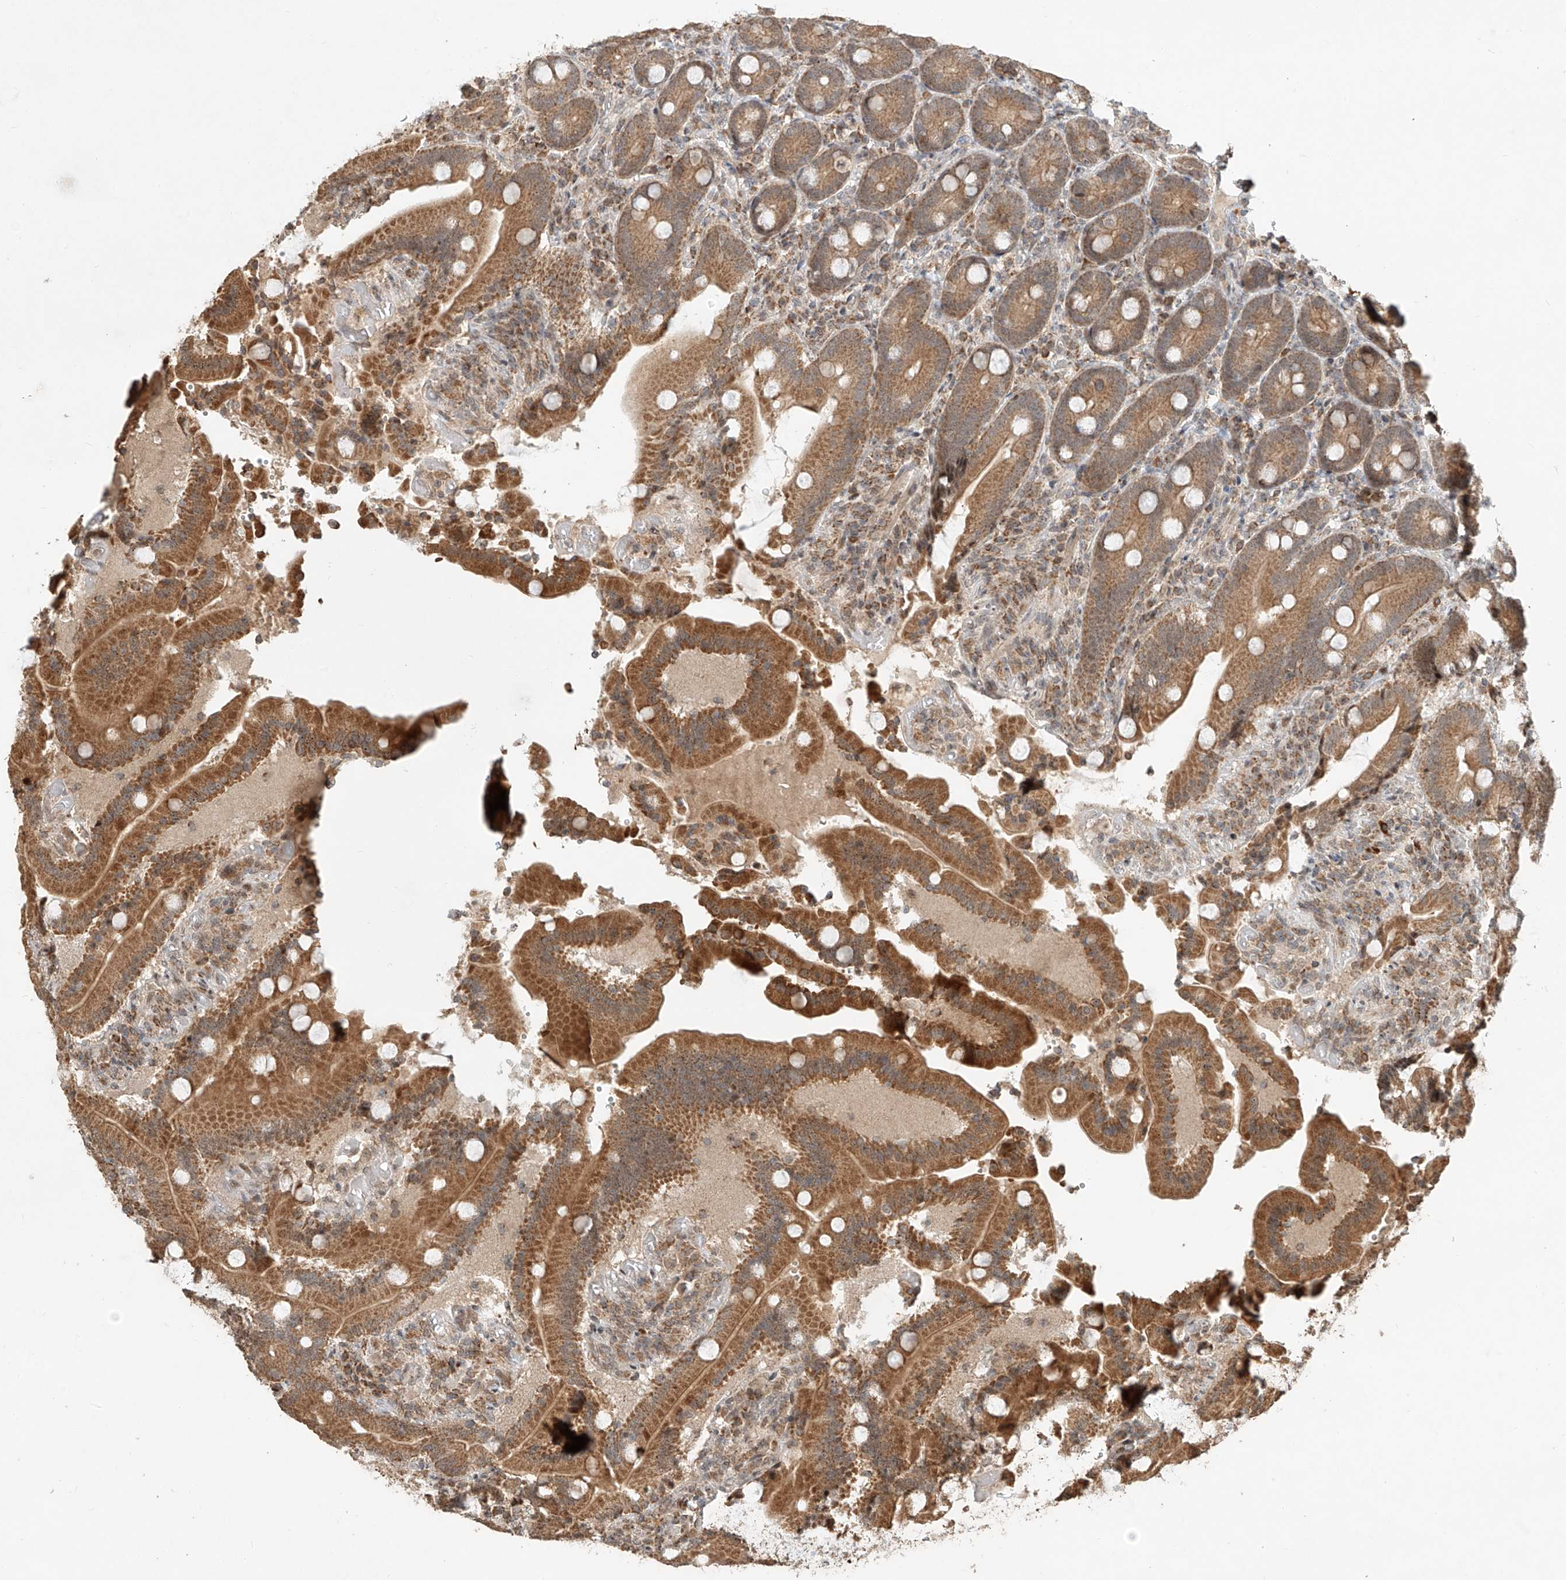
{"staining": {"intensity": "strong", "quantity": "25%-75%", "location": "cytoplasmic/membranous"}, "tissue": "duodenum", "cell_type": "Glandular cells", "image_type": "normal", "snomed": [{"axis": "morphology", "description": "Normal tissue, NOS"}, {"axis": "topography", "description": "Duodenum"}], "caption": "This is an image of immunohistochemistry staining of normal duodenum, which shows strong positivity in the cytoplasmic/membranous of glandular cells.", "gene": "SYTL3", "patient": {"sex": "female", "age": 62}}